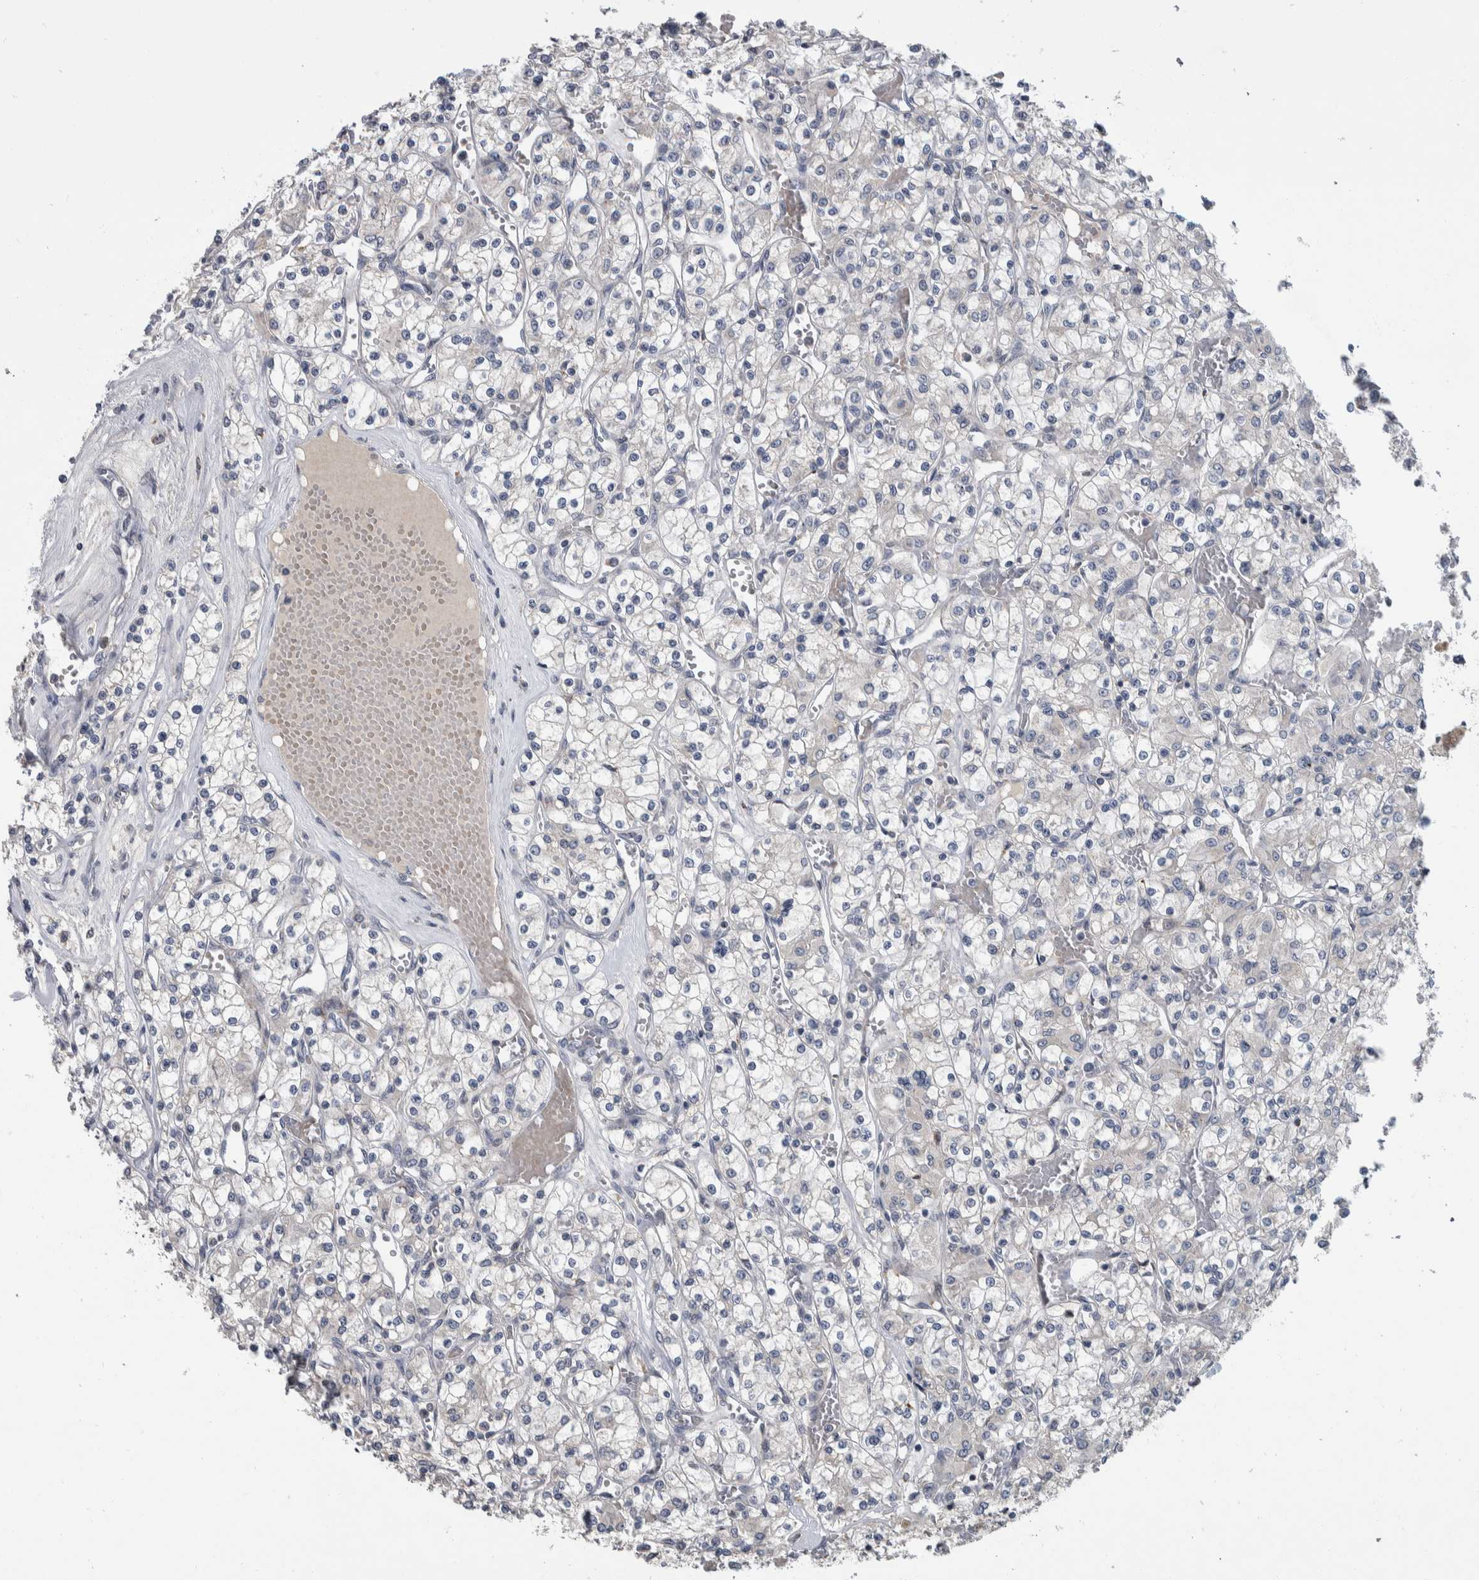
{"staining": {"intensity": "negative", "quantity": "none", "location": "none"}, "tissue": "renal cancer", "cell_type": "Tumor cells", "image_type": "cancer", "snomed": [{"axis": "morphology", "description": "Adenocarcinoma, NOS"}, {"axis": "topography", "description": "Kidney"}], "caption": "IHC photomicrograph of neoplastic tissue: adenocarcinoma (renal) stained with DAB shows no significant protein staining in tumor cells. The staining is performed using DAB (3,3'-diaminobenzidine) brown chromogen with nuclei counter-stained in using hematoxylin.", "gene": "FAM83G", "patient": {"sex": "female", "age": 59}}